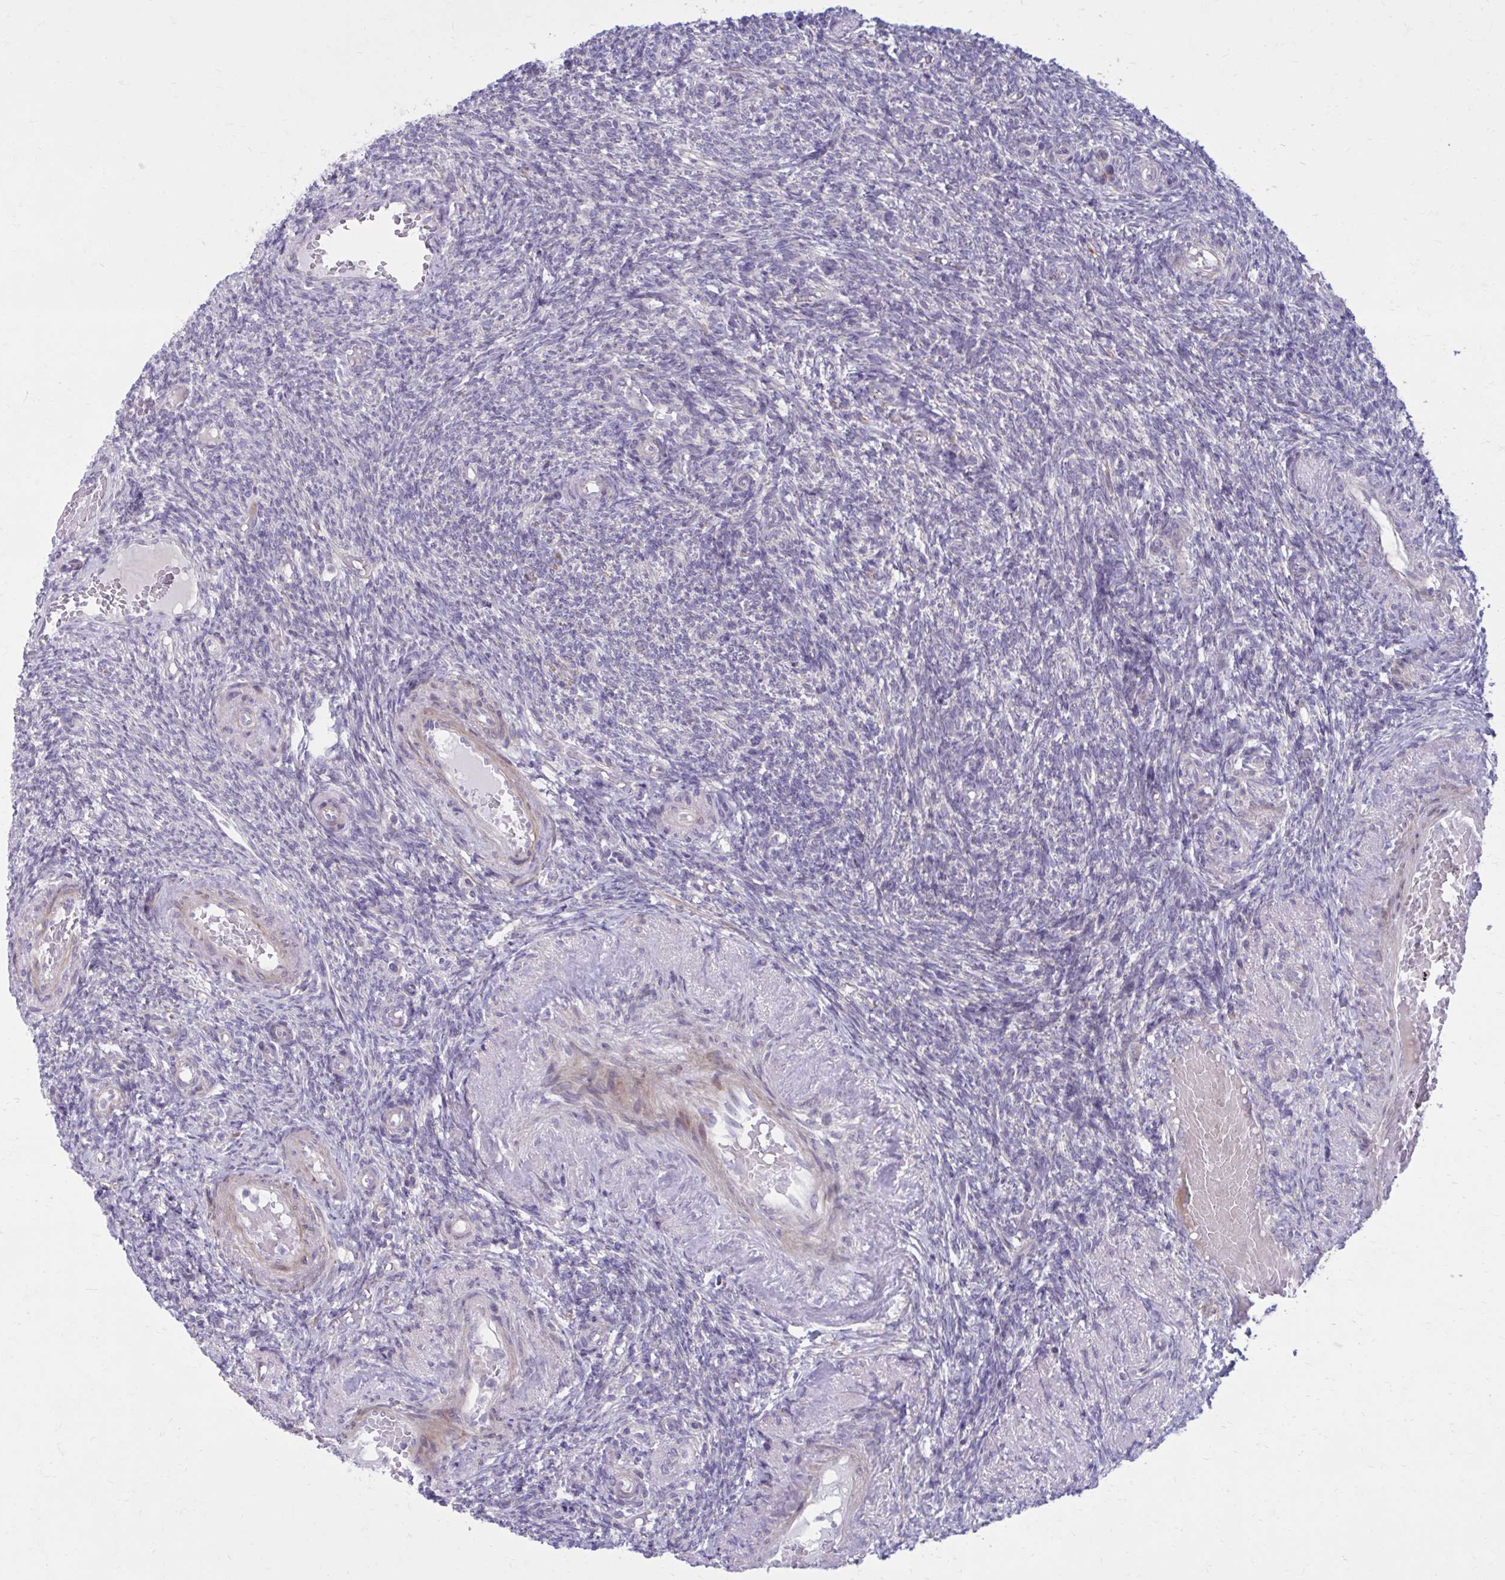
{"staining": {"intensity": "negative", "quantity": "none", "location": "none"}, "tissue": "ovary", "cell_type": "Follicle cells", "image_type": "normal", "snomed": [{"axis": "morphology", "description": "Normal tissue, NOS"}, {"axis": "topography", "description": "Ovary"}], "caption": "High power microscopy micrograph of an immunohistochemistry photomicrograph of unremarkable ovary, revealing no significant positivity in follicle cells. (Brightfield microscopy of DAB (3,3'-diaminobenzidine) immunohistochemistry at high magnification).", "gene": "GIGYF2", "patient": {"sex": "female", "age": 39}}